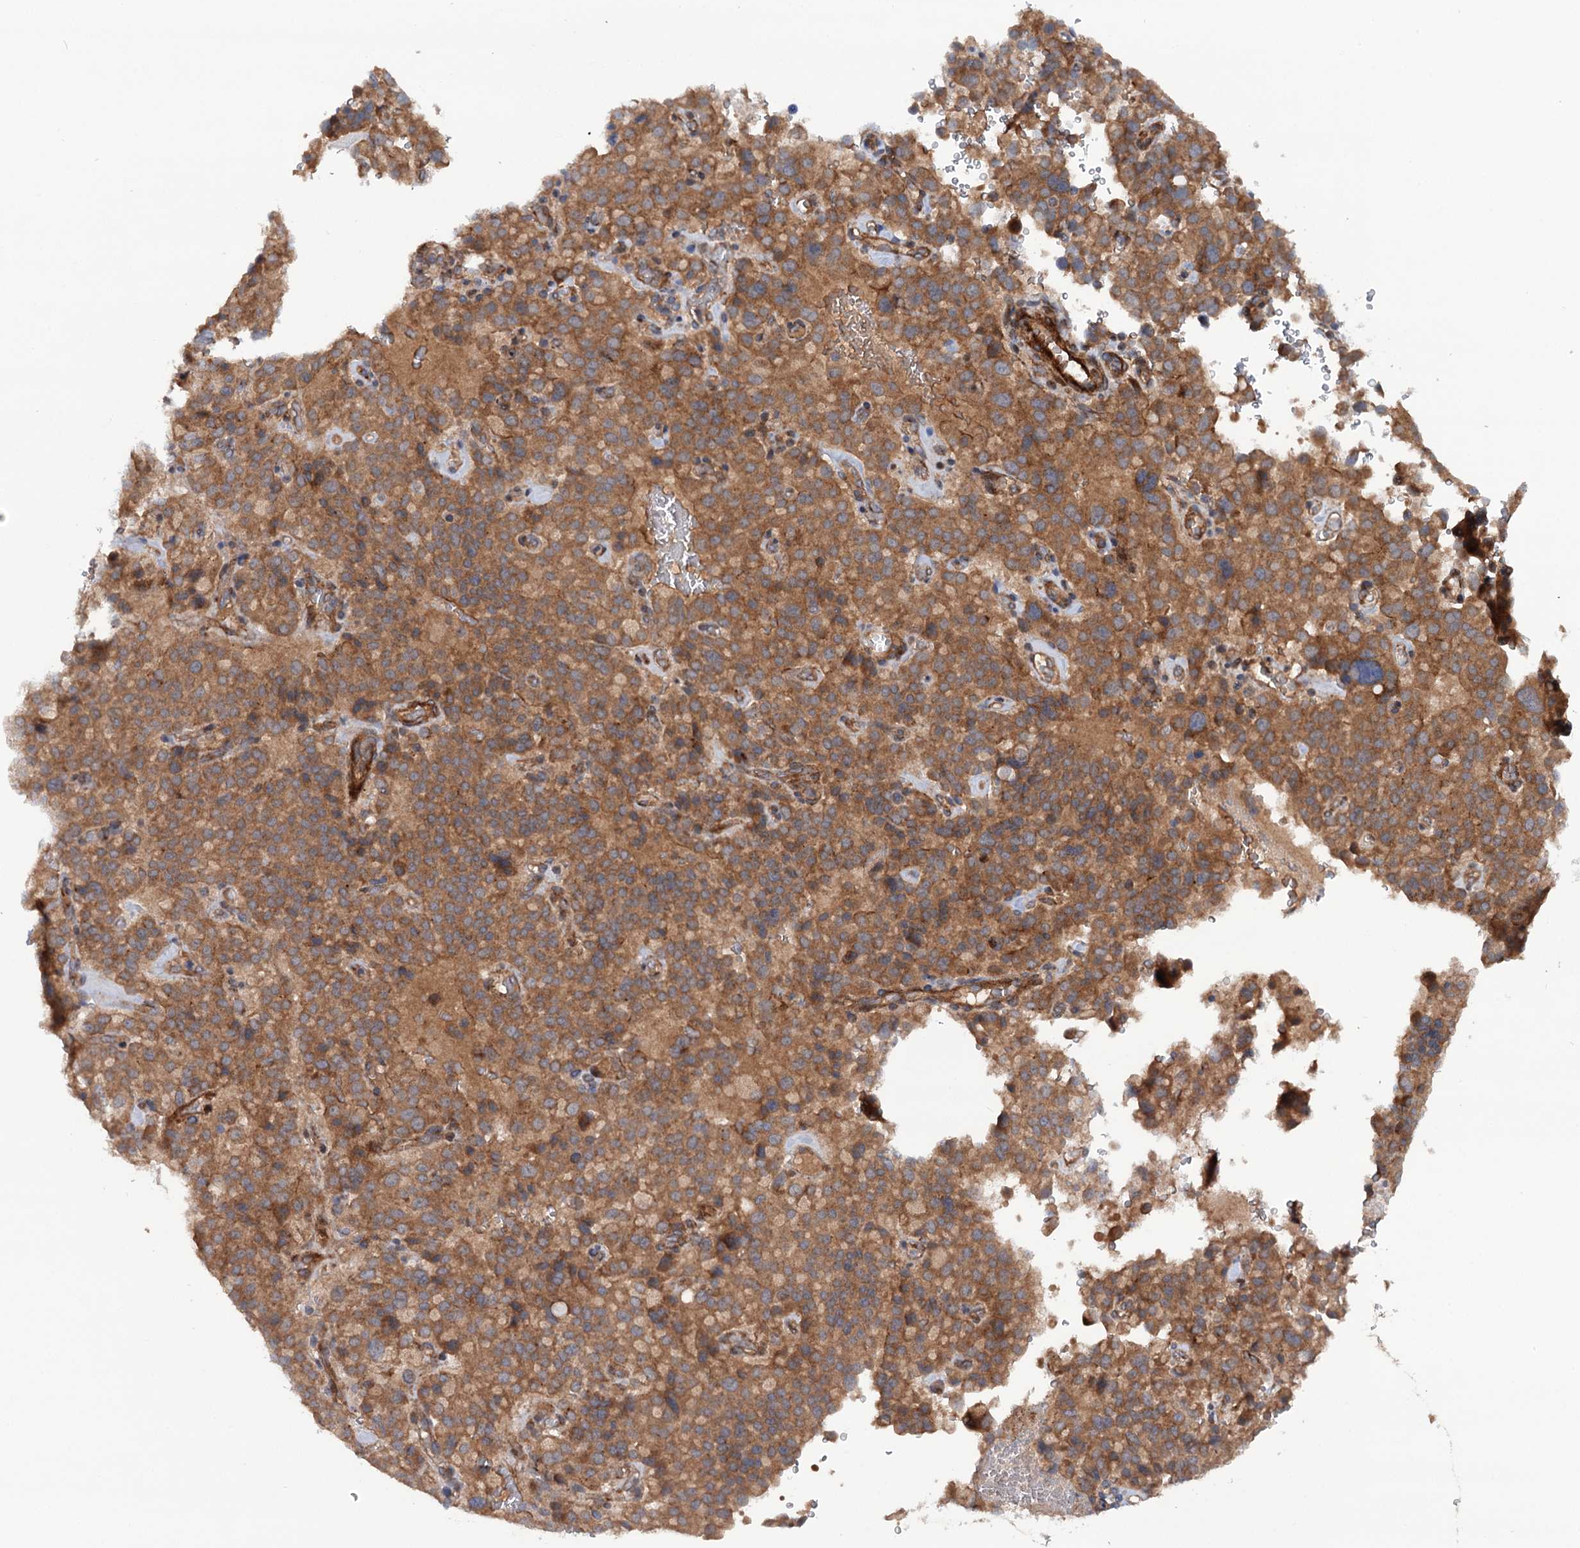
{"staining": {"intensity": "moderate", "quantity": ">75%", "location": "cytoplasmic/membranous"}, "tissue": "pancreatic cancer", "cell_type": "Tumor cells", "image_type": "cancer", "snomed": [{"axis": "morphology", "description": "Adenocarcinoma, NOS"}, {"axis": "topography", "description": "Pancreas"}], "caption": "This is a micrograph of IHC staining of pancreatic cancer (adenocarcinoma), which shows moderate expression in the cytoplasmic/membranous of tumor cells.", "gene": "ADGRG4", "patient": {"sex": "male", "age": 65}}